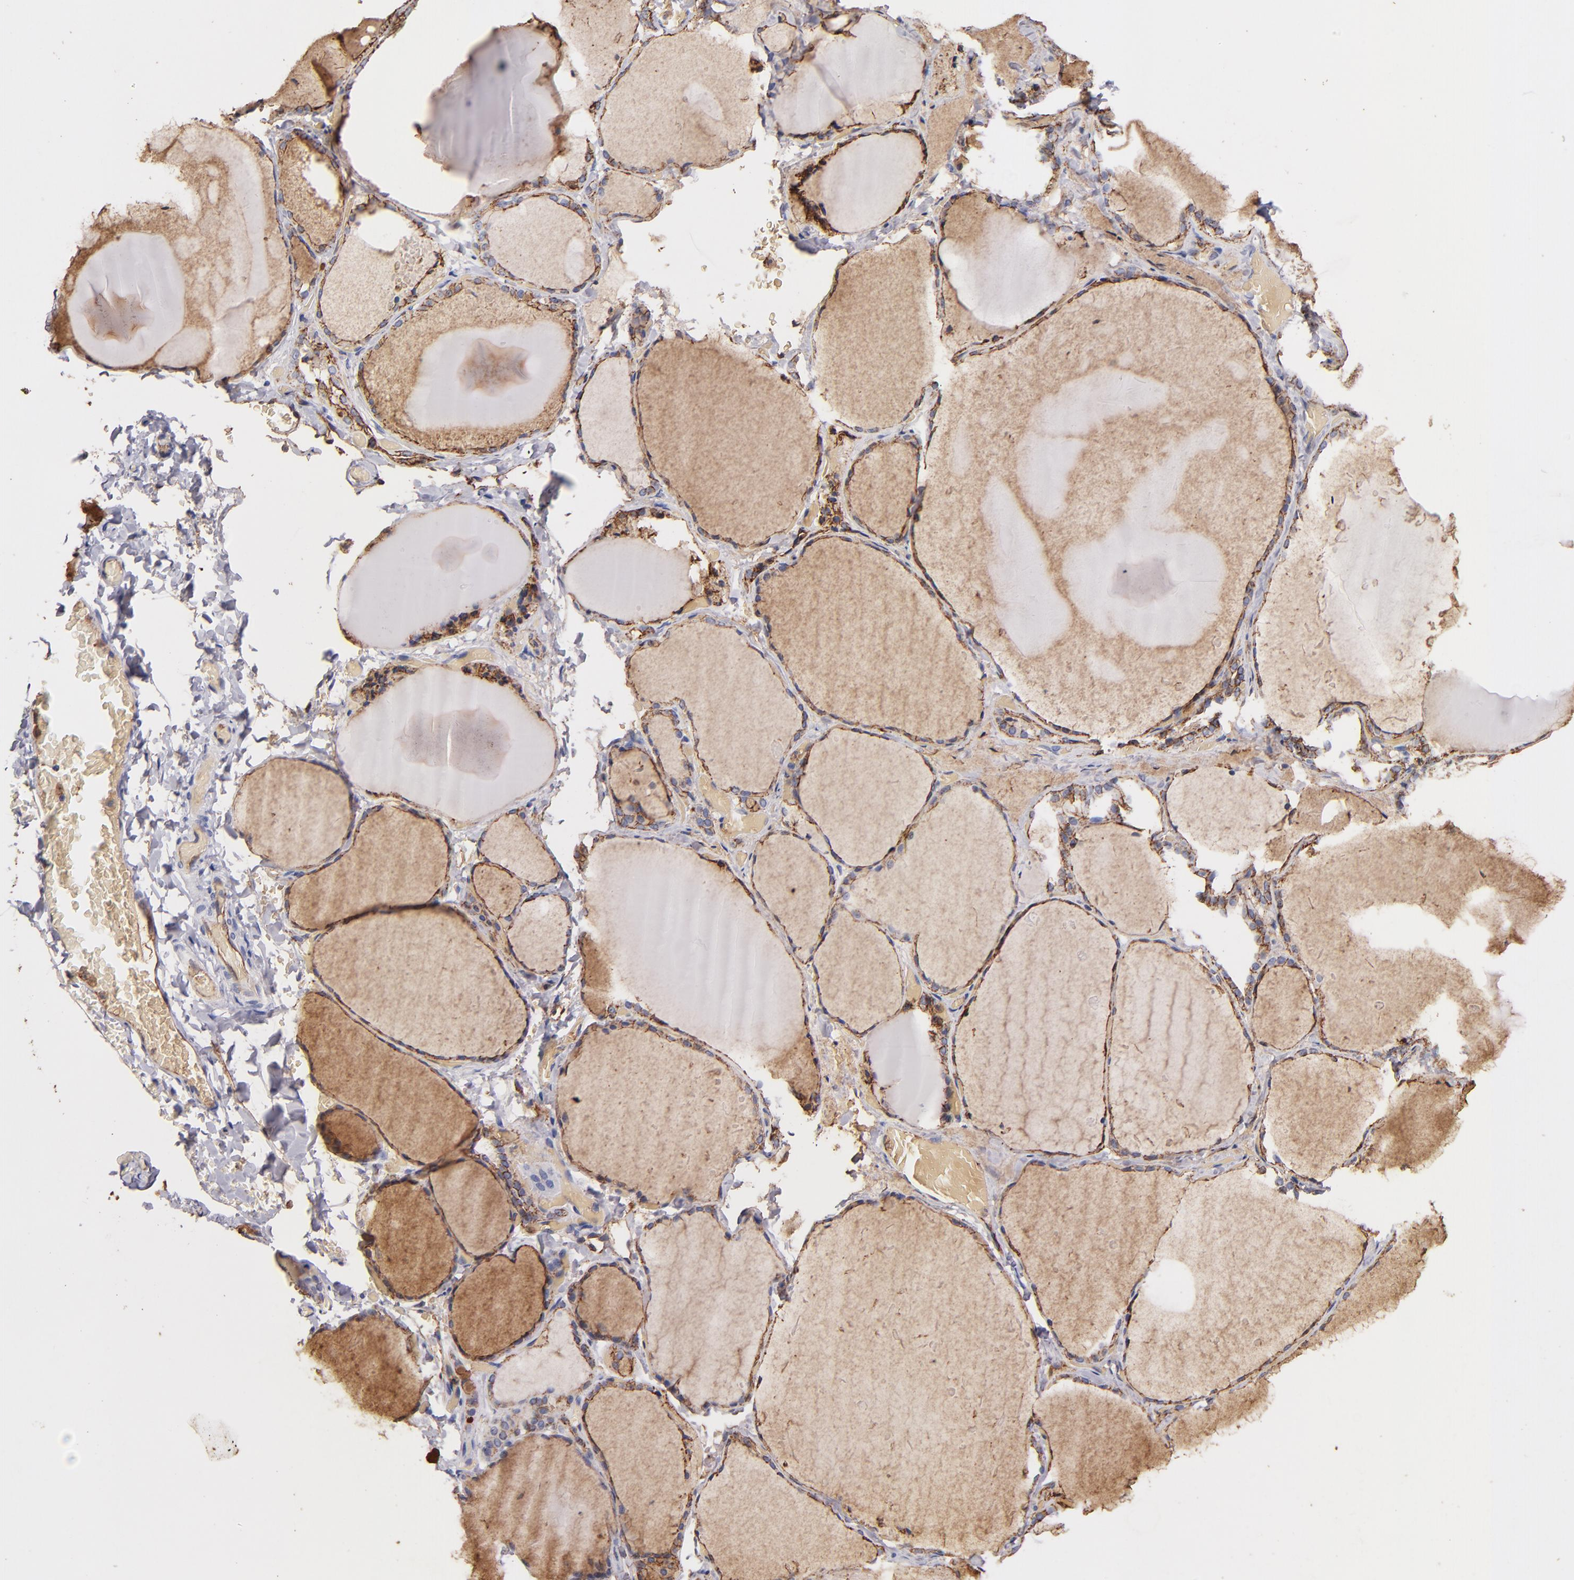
{"staining": {"intensity": "moderate", "quantity": ">75%", "location": "cytoplasmic/membranous"}, "tissue": "thyroid gland", "cell_type": "Glandular cells", "image_type": "normal", "snomed": [{"axis": "morphology", "description": "Normal tissue, NOS"}, {"axis": "topography", "description": "Thyroid gland"}], "caption": "The photomicrograph demonstrates immunohistochemical staining of unremarkable thyroid gland. There is moderate cytoplasmic/membranous expression is identified in approximately >75% of glandular cells.", "gene": "CLDN5", "patient": {"sex": "female", "age": 22}}